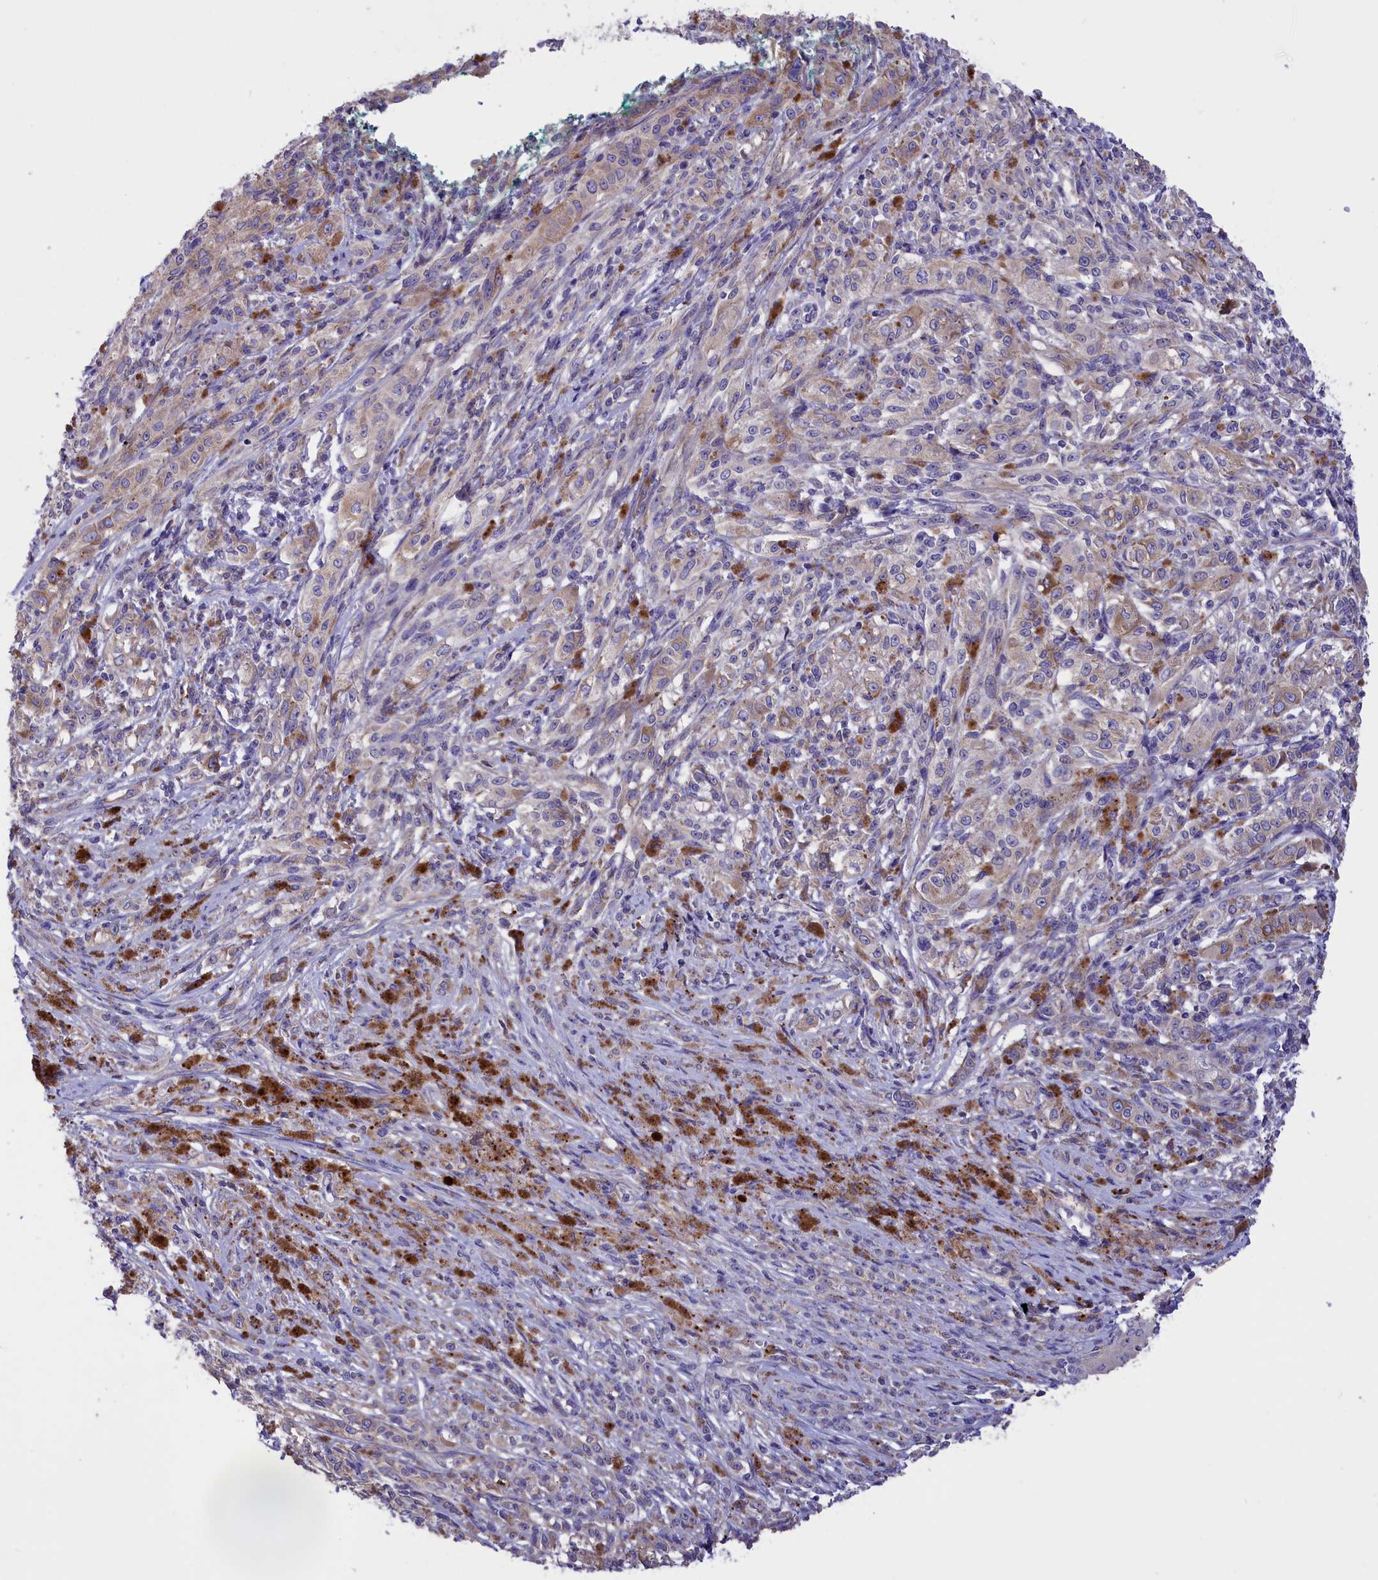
{"staining": {"intensity": "negative", "quantity": "none", "location": "none"}, "tissue": "melanoma", "cell_type": "Tumor cells", "image_type": "cancer", "snomed": [{"axis": "morphology", "description": "Malignant melanoma, NOS"}, {"axis": "topography", "description": "Skin"}], "caption": "Micrograph shows no protein positivity in tumor cells of malignant melanoma tissue.", "gene": "CYP2U1", "patient": {"sex": "female", "age": 52}}